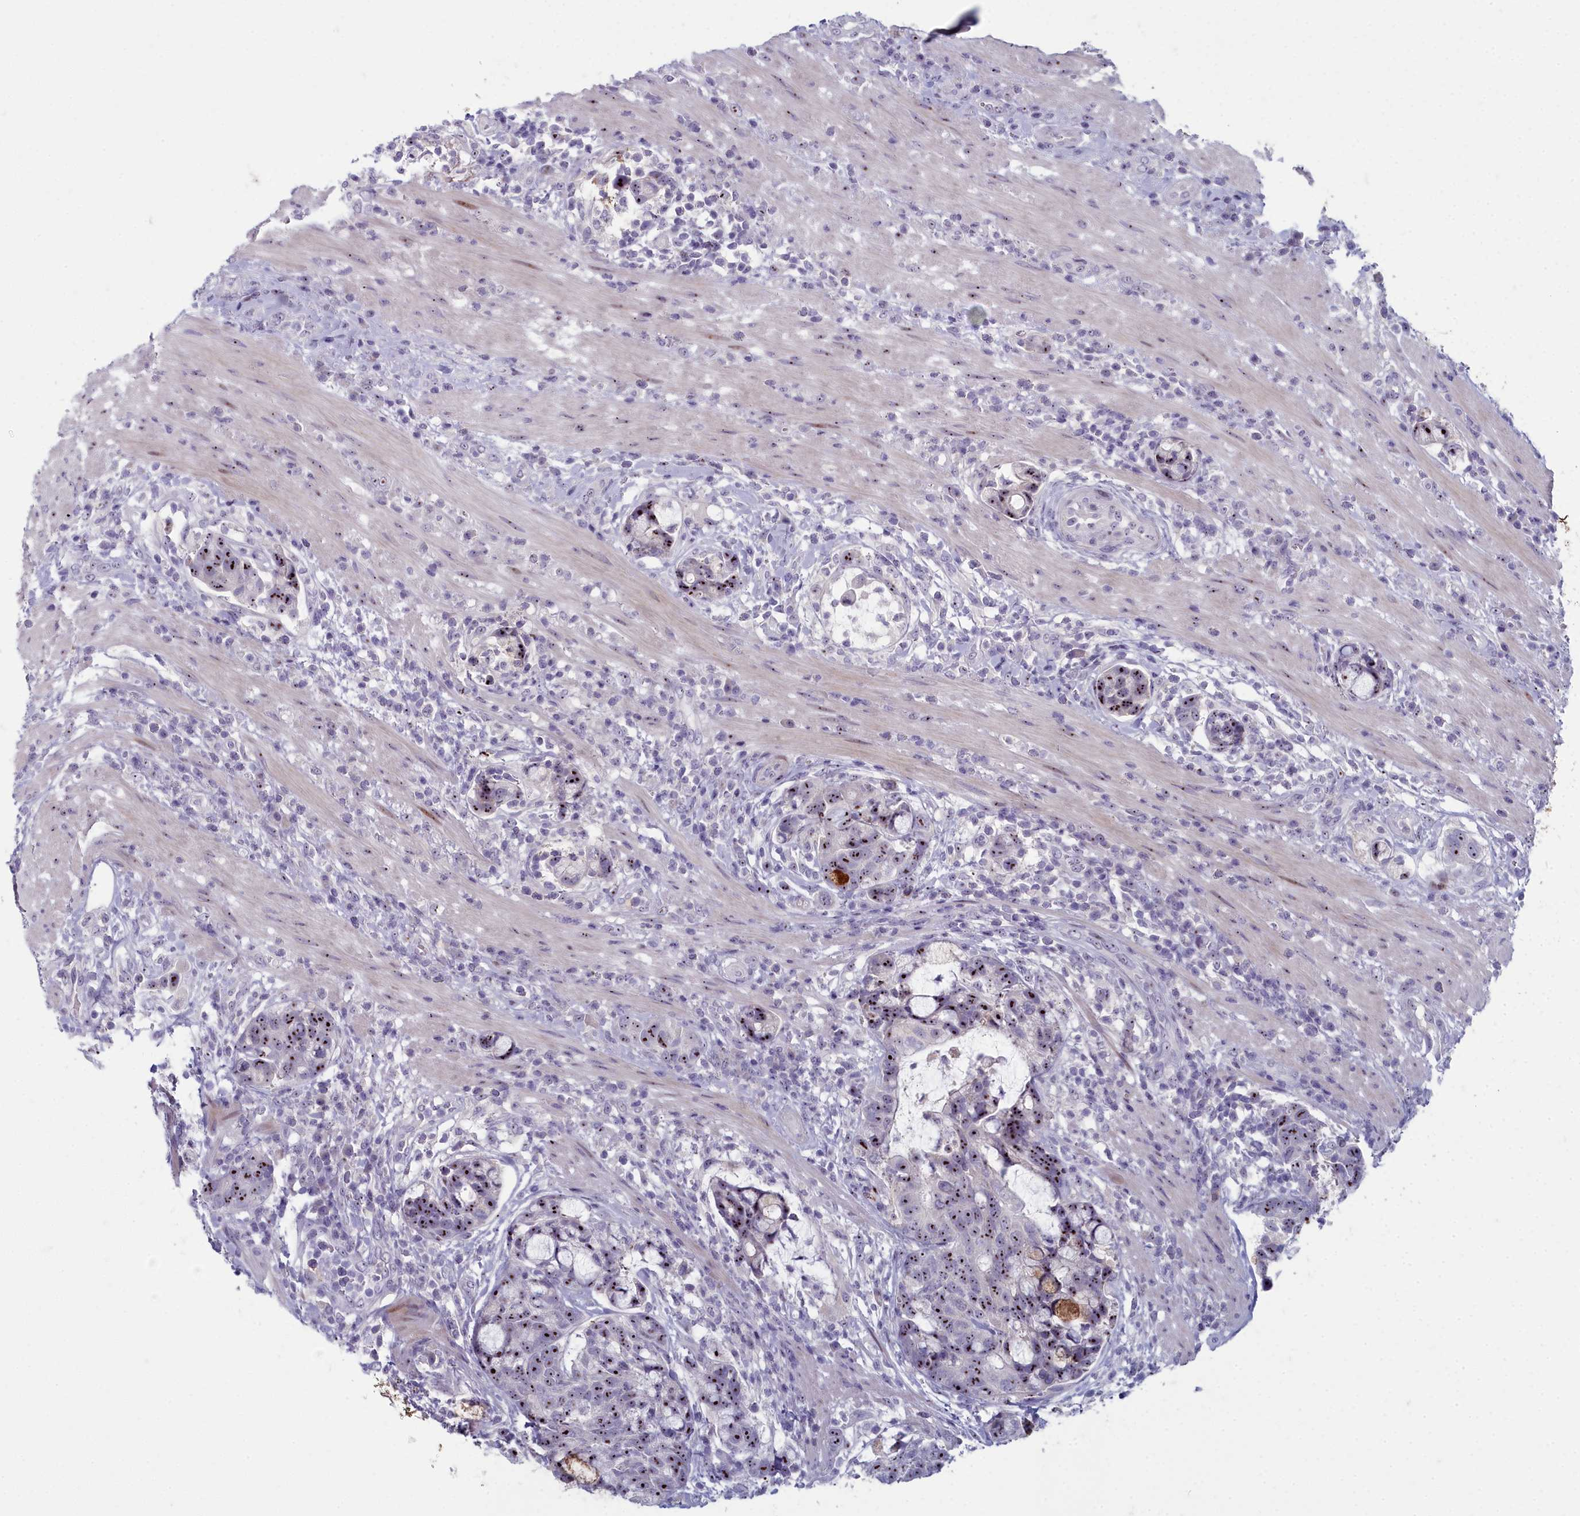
{"staining": {"intensity": "moderate", "quantity": ">75%", "location": "nuclear"}, "tissue": "colorectal cancer", "cell_type": "Tumor cells", "image_type": "cancer", "snomed": [{"axis": "morphology", "description": "Adenocarcinoma, NOS"}, {"axis": "topography", "description": "Colon"}], "caption": "Immunohistochemistry (DAB) staining of colorectal cancer demonstrates moderate nuclear protein positivity in about >75% of tumor cells. (IHC, brightfield microscopy, high magnification).", "gene": "INSYN2A", "patient": {"sex": "female", "age": 82}}